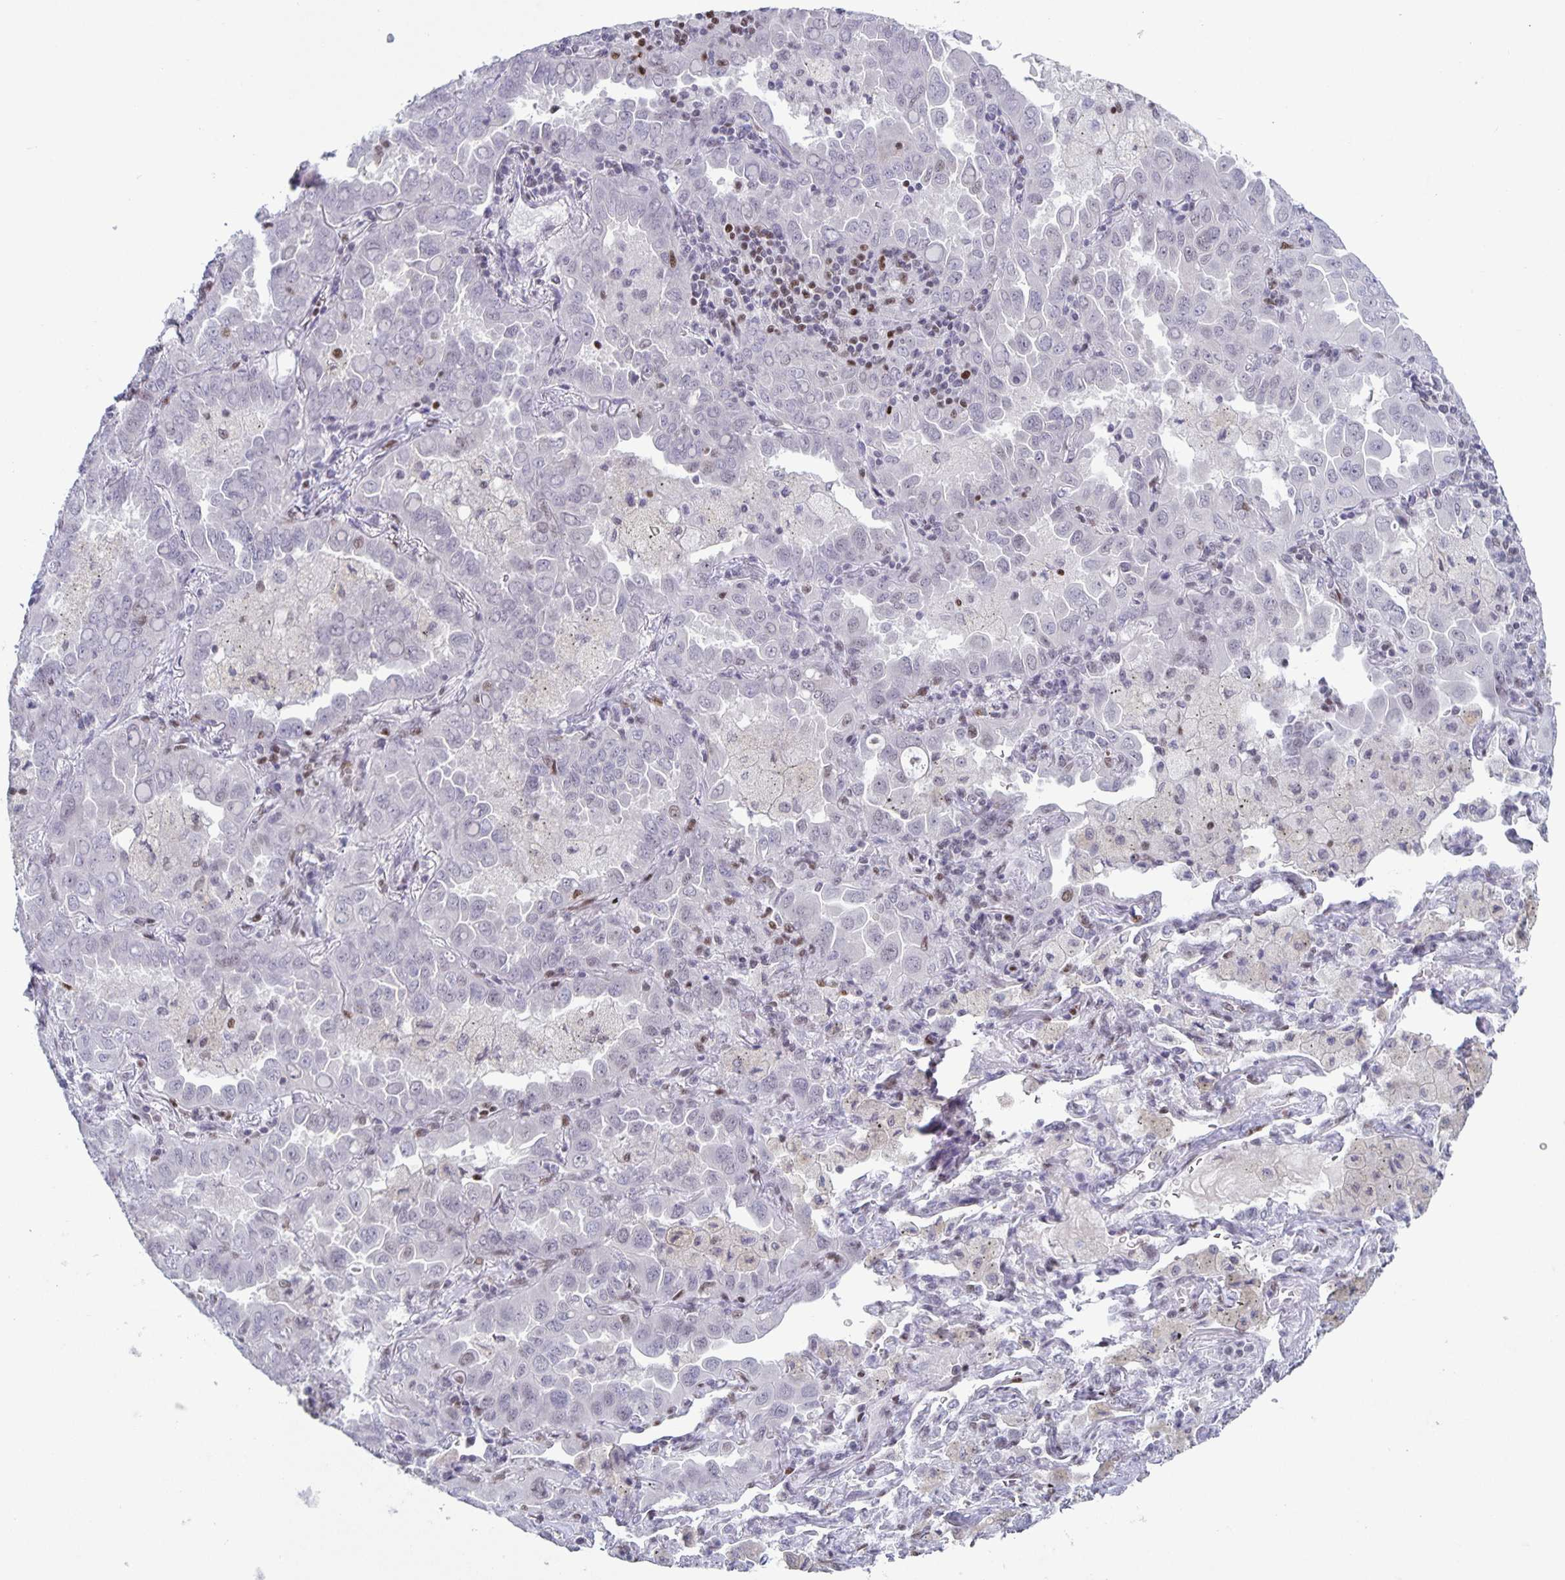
{"staining": {"intensity": "weak", "quantity": "<25%", "location": "nuclear"}, "tissue": "lung cancer", "cell_type": "Tumor cells", "image_type": "cancer", "snomed": [{"axis": "morphology", "description": "Adenocarcinoma, NOS"}, {"axis": "topography", "description": "Lung"}], "caption": "The micrograph shows no significant positivity in tumor cells of lung cancer.", "gene": "JUND", "patient": {"sex": "male", "age": 64}}